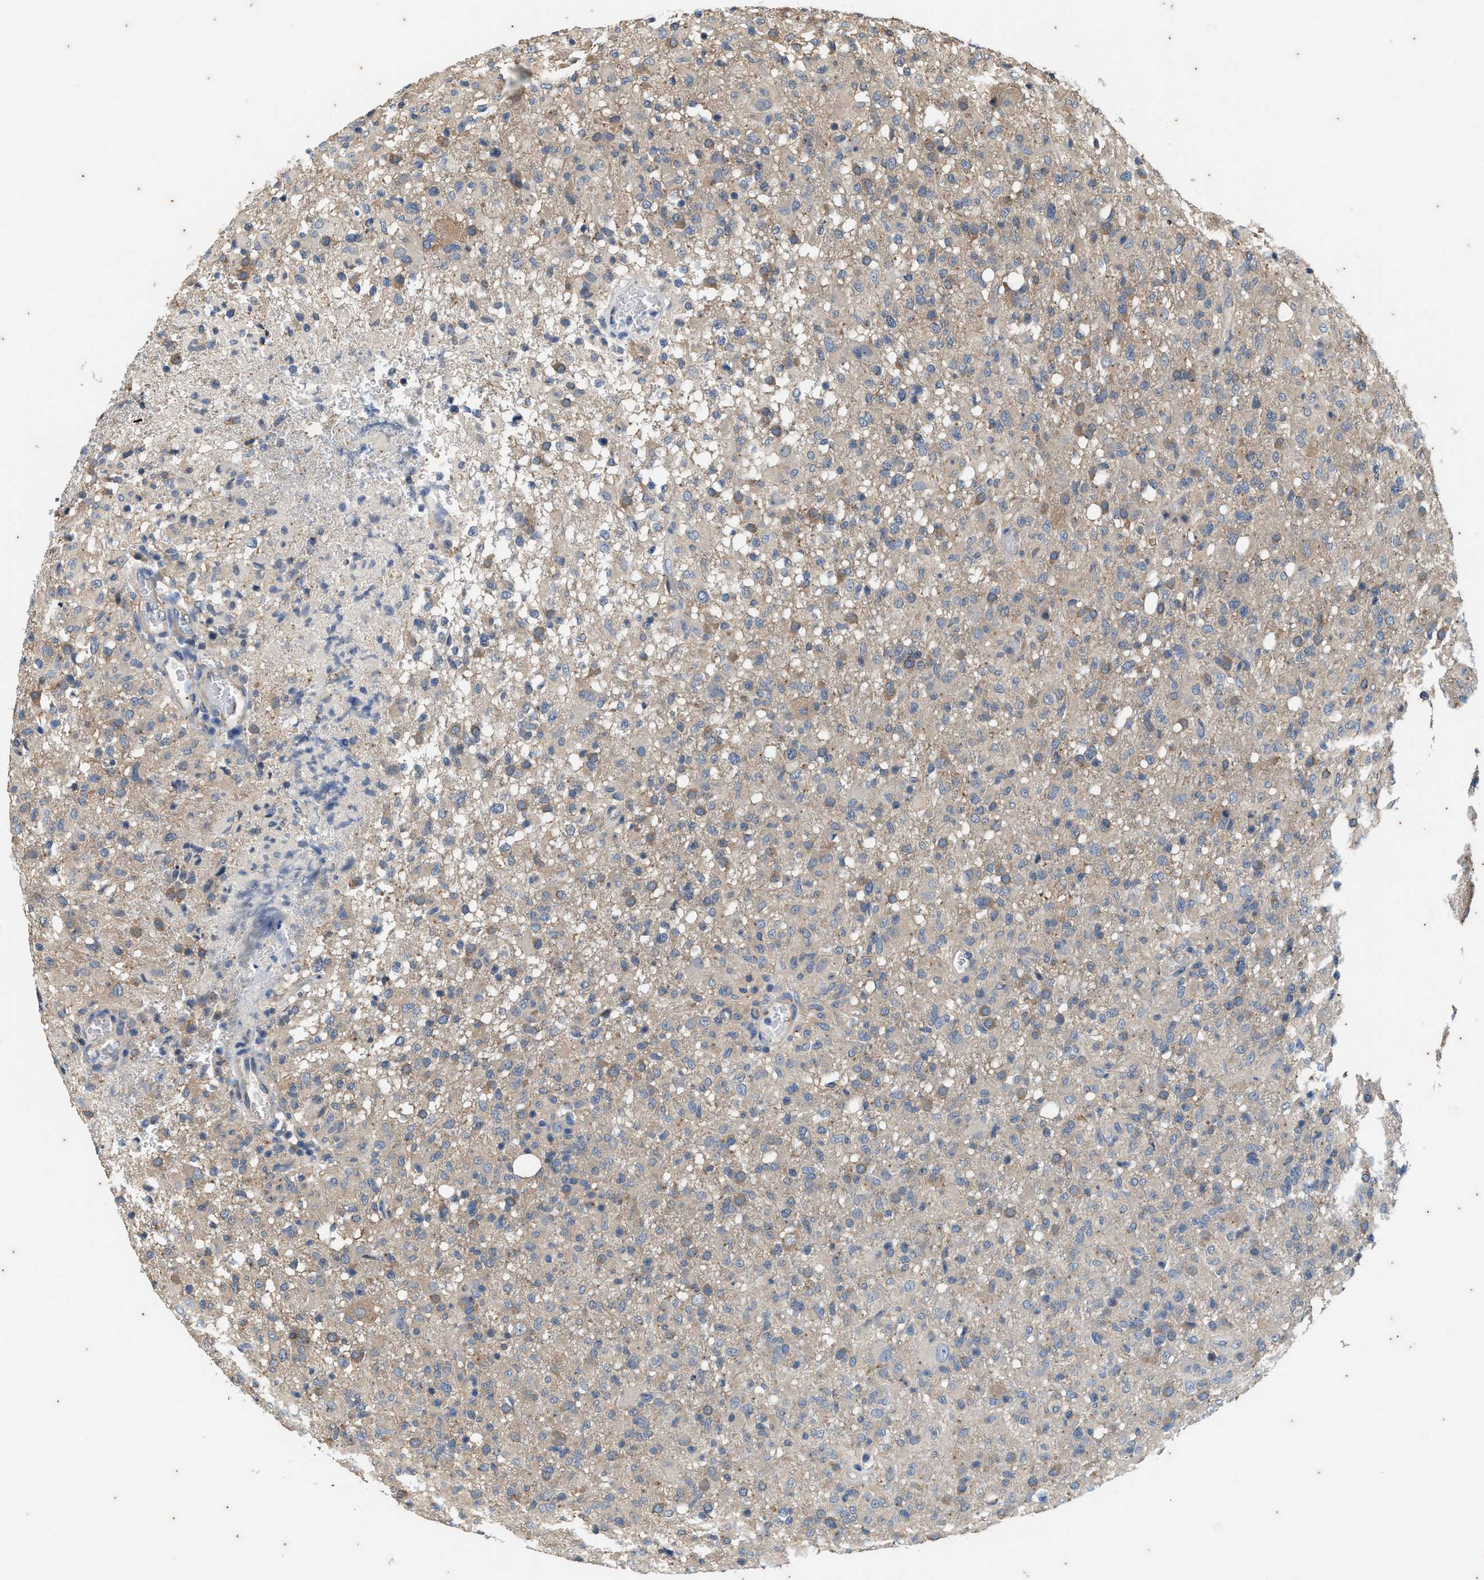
{"staining": {"intensity": "weak", "quantity": ">75%", "location": "cytoplasmic/membranous"}, "tissue": "glioma", "cell_type": "Tumor cells", "image_type": "cancer", "snomed": [{"axis": "morphology", "description": "Glioma, malignant, High grade"}, {"axis": "topography", "description": "Brain"}], "caption": "This is an image of immunohistochemistry staining of glioma, which shows weak expression in the cytoplasmic/membranous of tumor cells.", "gene": "COX19", "patient": {"sex": "female", "age": 57}}